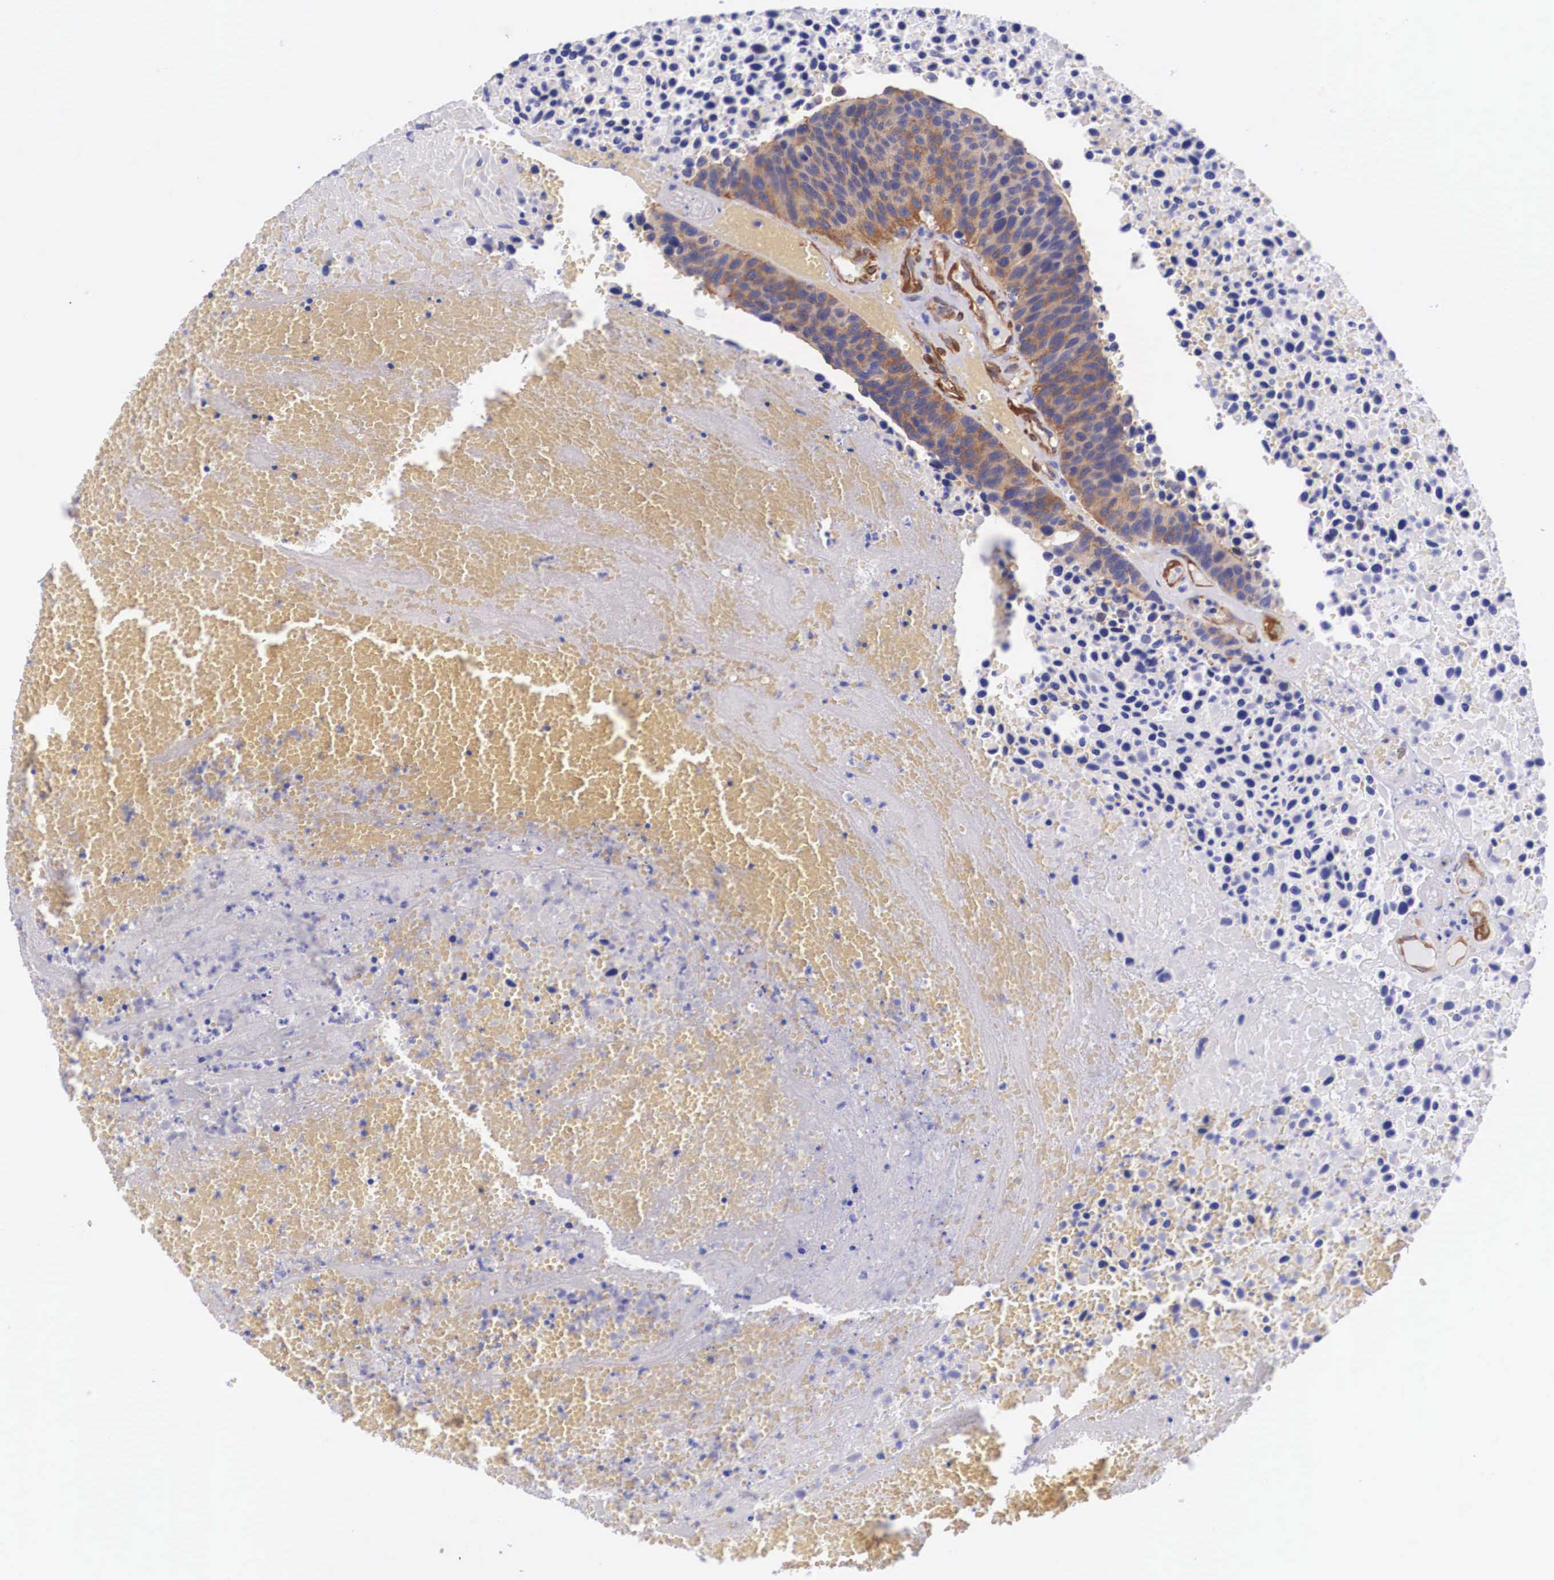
{"staining": {"intensity": "strong", "quantity": ">75%", "location": "cytoplasmic/membranous"}, "tissue": "urothelial cancer", "cell_type": "Tumor cells", "image_type": "cancer", "snomed": [{"axis": "morphology", "description": "Urothelial carcinoma, High grade"}, {"axis": "topography", "description": "Urinary bladder"}], "caption": "An IHC micrograph of neoplastic tissue is shown. Protein staining in brown highlights strong cytoplasmic/membranous positivity in high-grade urothelial carcinoma within tumor cells.", "gene": "BCAR1", "patient": {"sex": "male", "age": 66}}